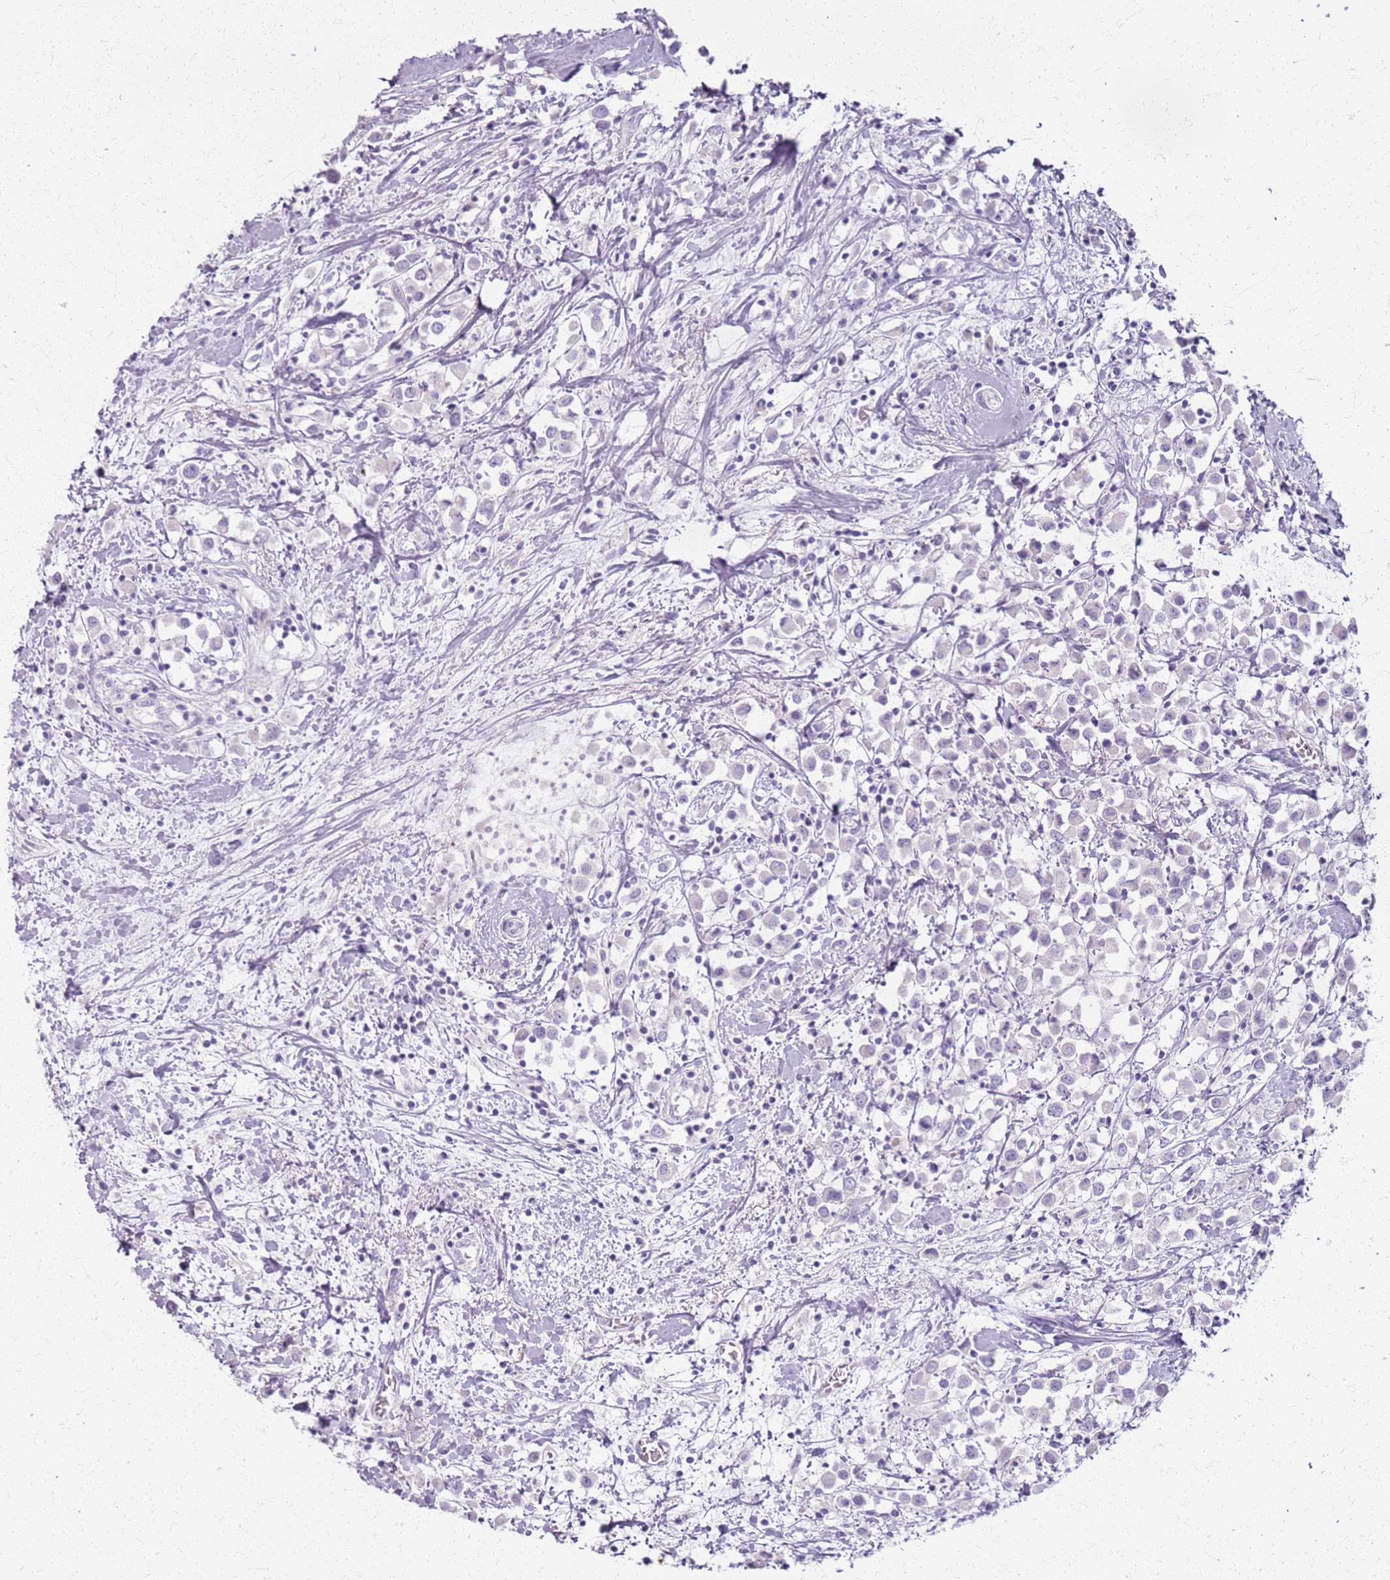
{"staining": {"intensity": "negative", "quantity": "none", "location": "none"}, "tissue": "breast cancer", "cell_type": "Tumor cells", "image_type": "cancer", "snomed": [{"axis": "morphology", "description": "Duct carcinoma"}, {"axis": "topography", "description": "Breast"}], "caption": "Immunohistochemistry (IHC) histopathology image of human breast cancer (infiltrating ductal carcinoma) stained for a protein (brown), which shows no expression in tumor cells.", "gene": "CSRP3", "patient": {"sex": "female", "age": 61}}